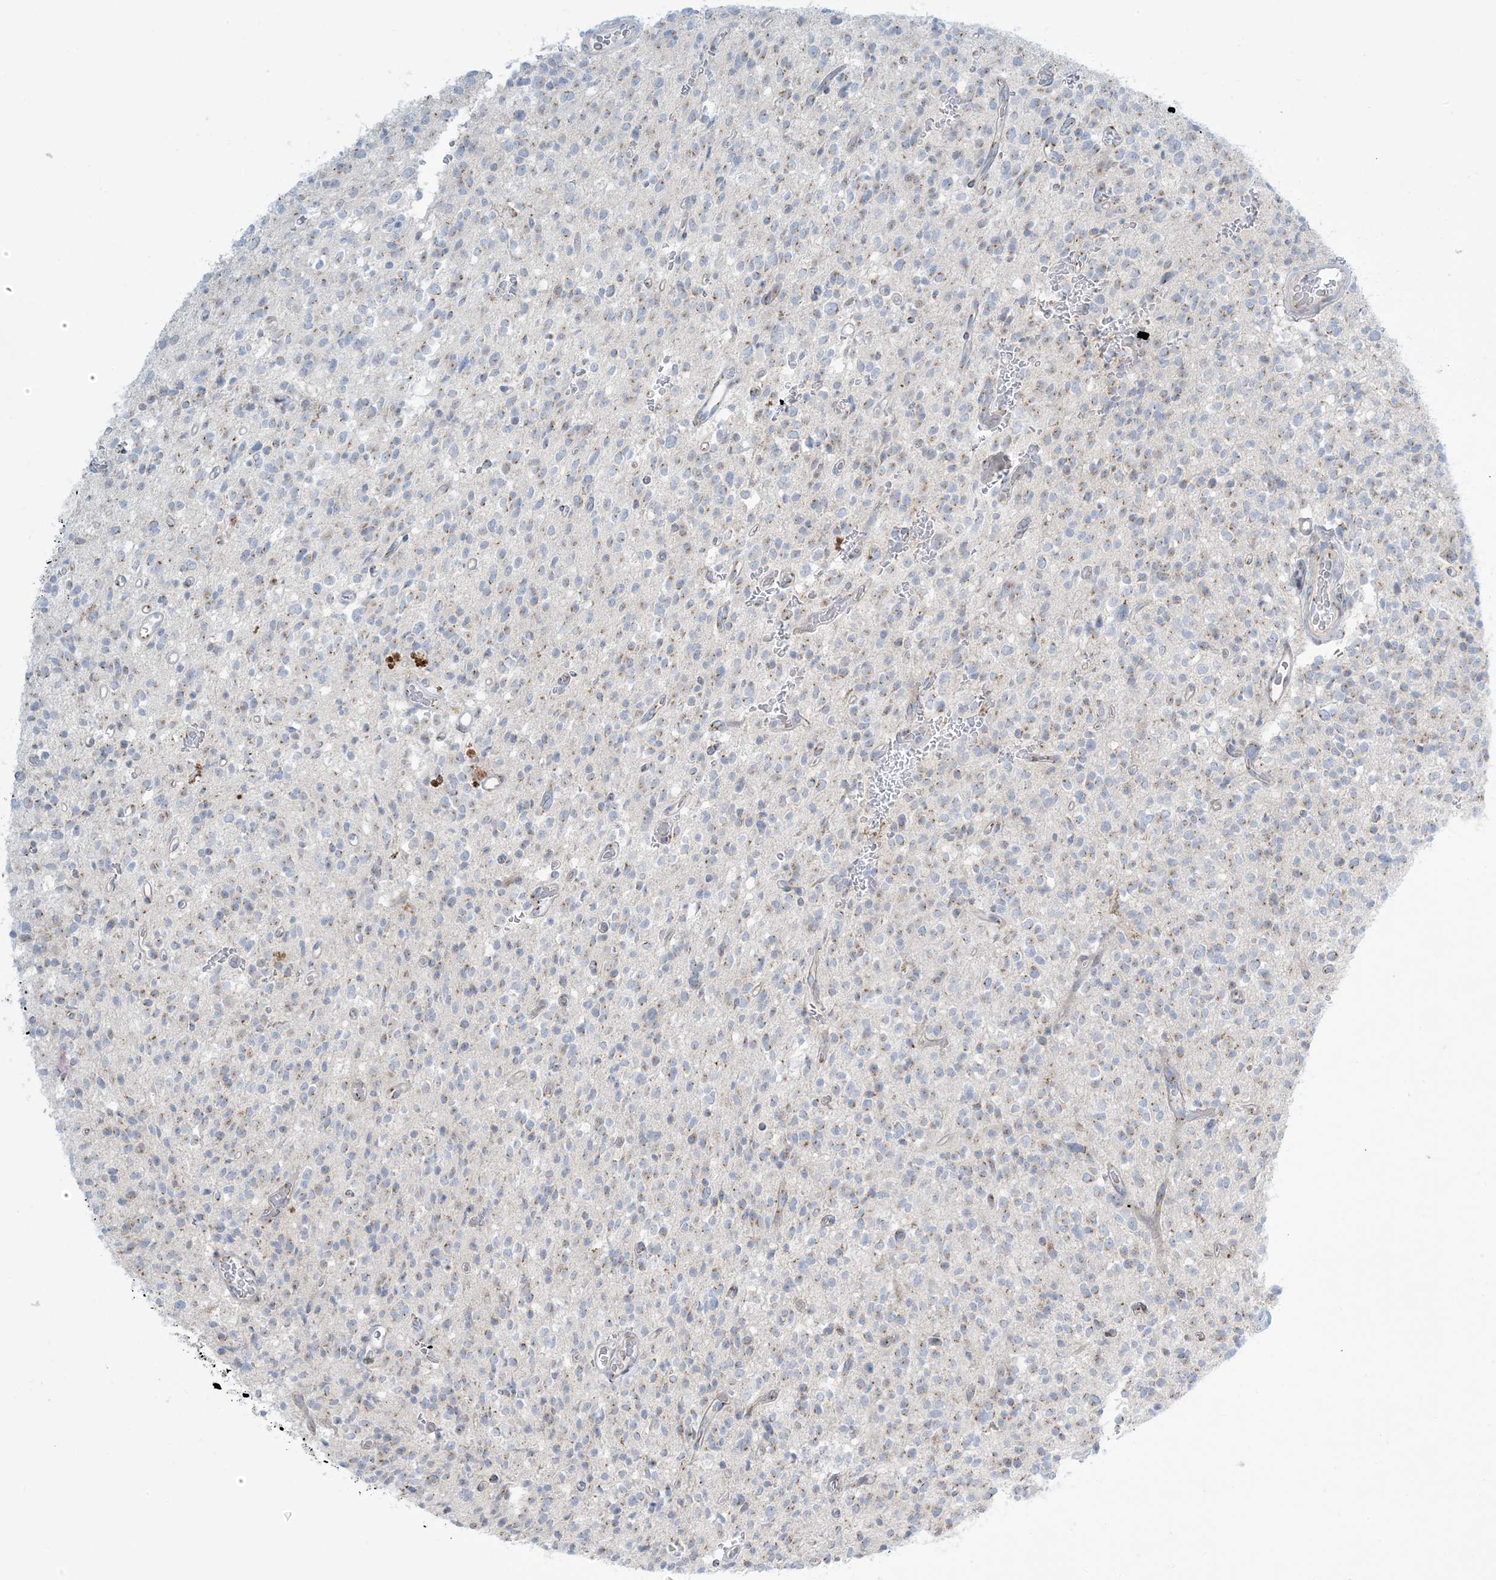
{"staining": {"intensity": "weak", "quantity": "25%-75%", "location": "cytoplasmic/membranous"}, "tissue": "glioma", "cell_type": "Tumor cells", "image_type": "cancer", "snomed": [{"axis": "morphology", "description": "Glioma, malignant, High grade"}, {"axis": "topography", "description": "Brain"}], "caption": "The photomicrograph shows a brown stain indicating the presence of a protein in the cytoplasmic/membranous of tumor cells in malignant high-grade glioma.", "gene": "AFTPH", "patient": {"sex": "male", "age": 34}}